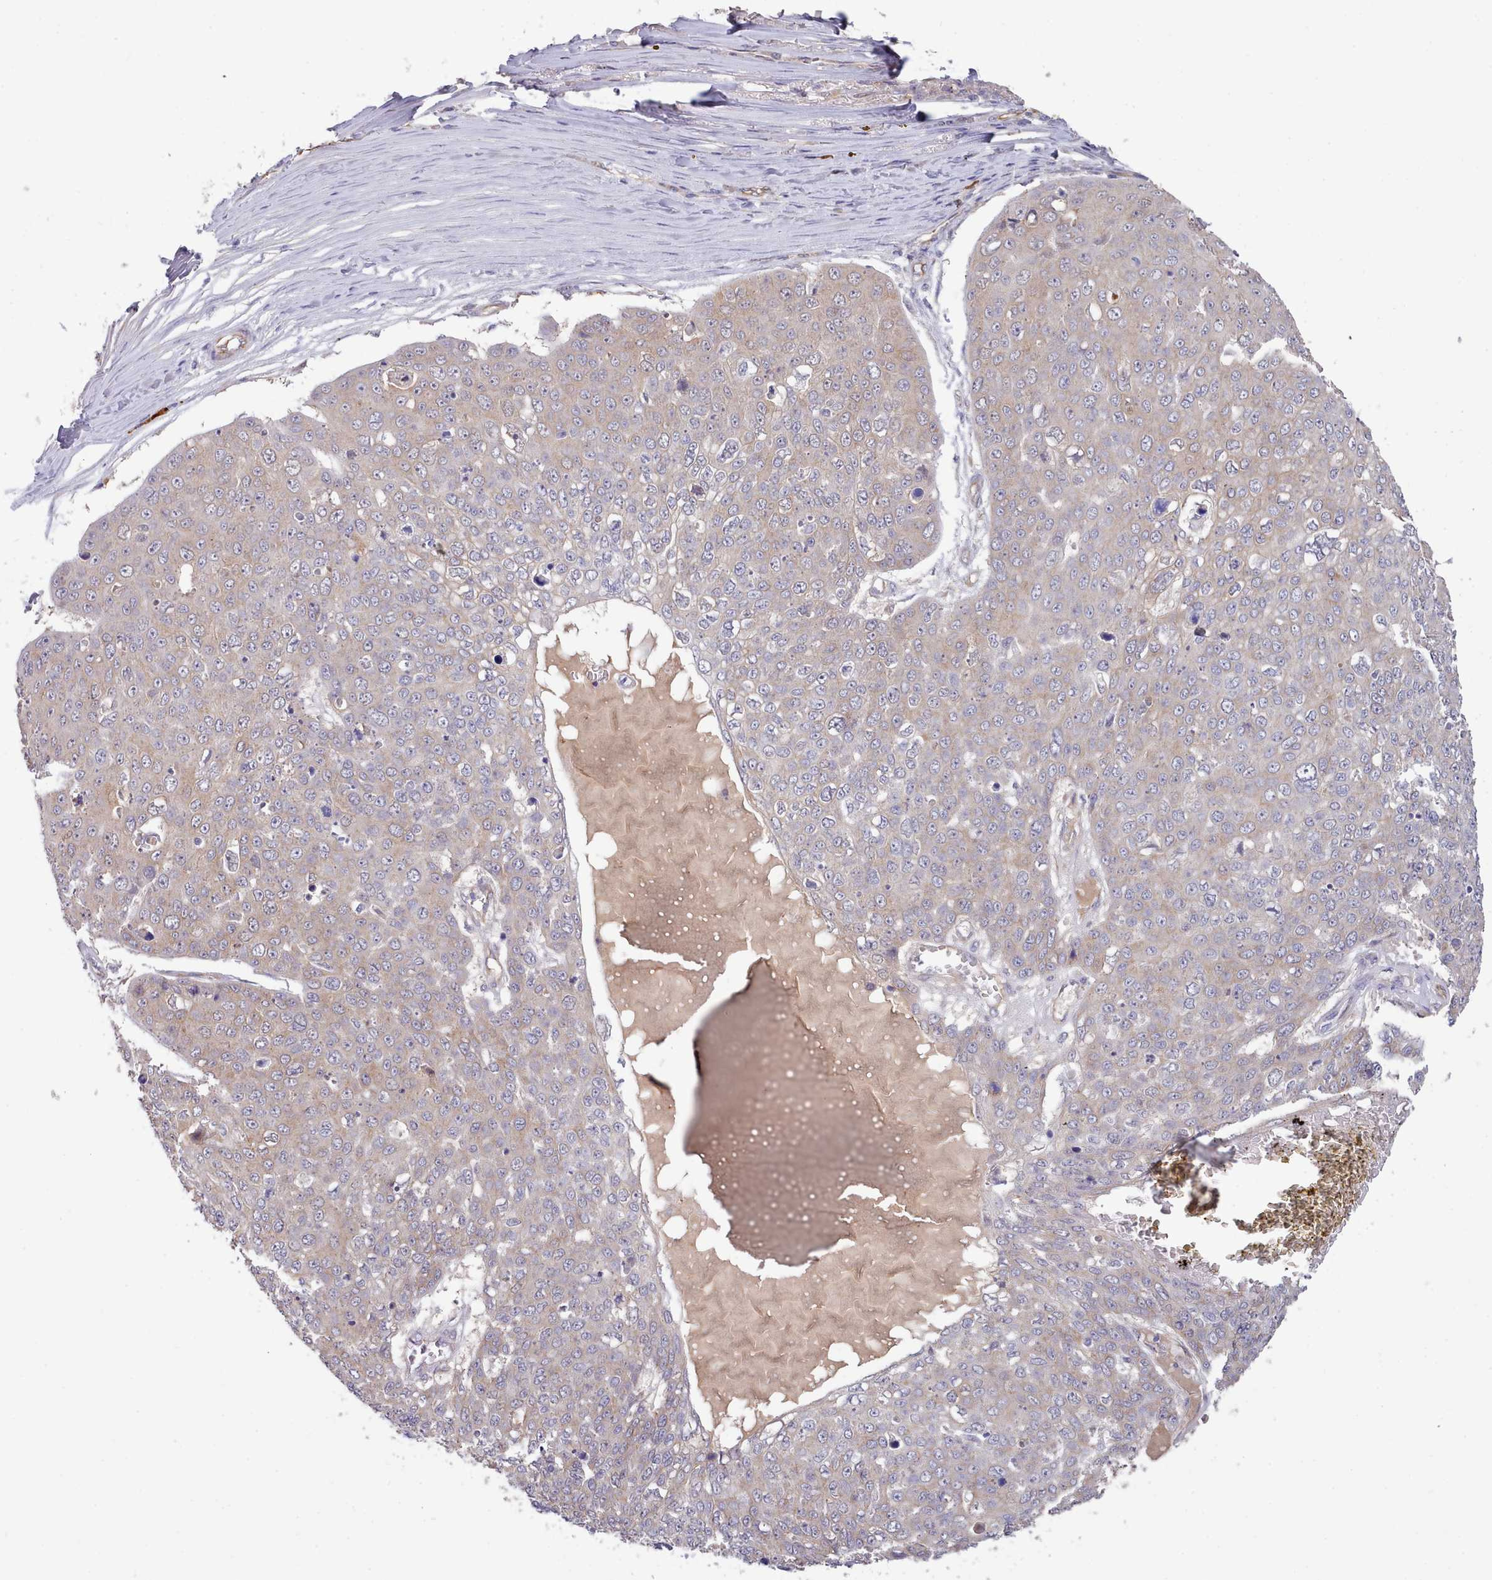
{"staining": {"intensity": "weak", "quantity": "25%-75%", "location": "cytoplasmic/membranous"}, "tissue": "skin cancer", "cell_type": "Tumor cells", "image_type": "cancer", "snomed": [{"axis": "morphology", "description": "Squamous cell carcinoma, NOS"}, {"axis": "topography", "description": "Skin"}], "caption": "A brown stain highlights weak cytoplasmic/membranous staining of a protein in human skin squamous cell carcinoma tumor cells.", "gene": "ZC3H13", "patient": {"sex": "male", "age": 71}}